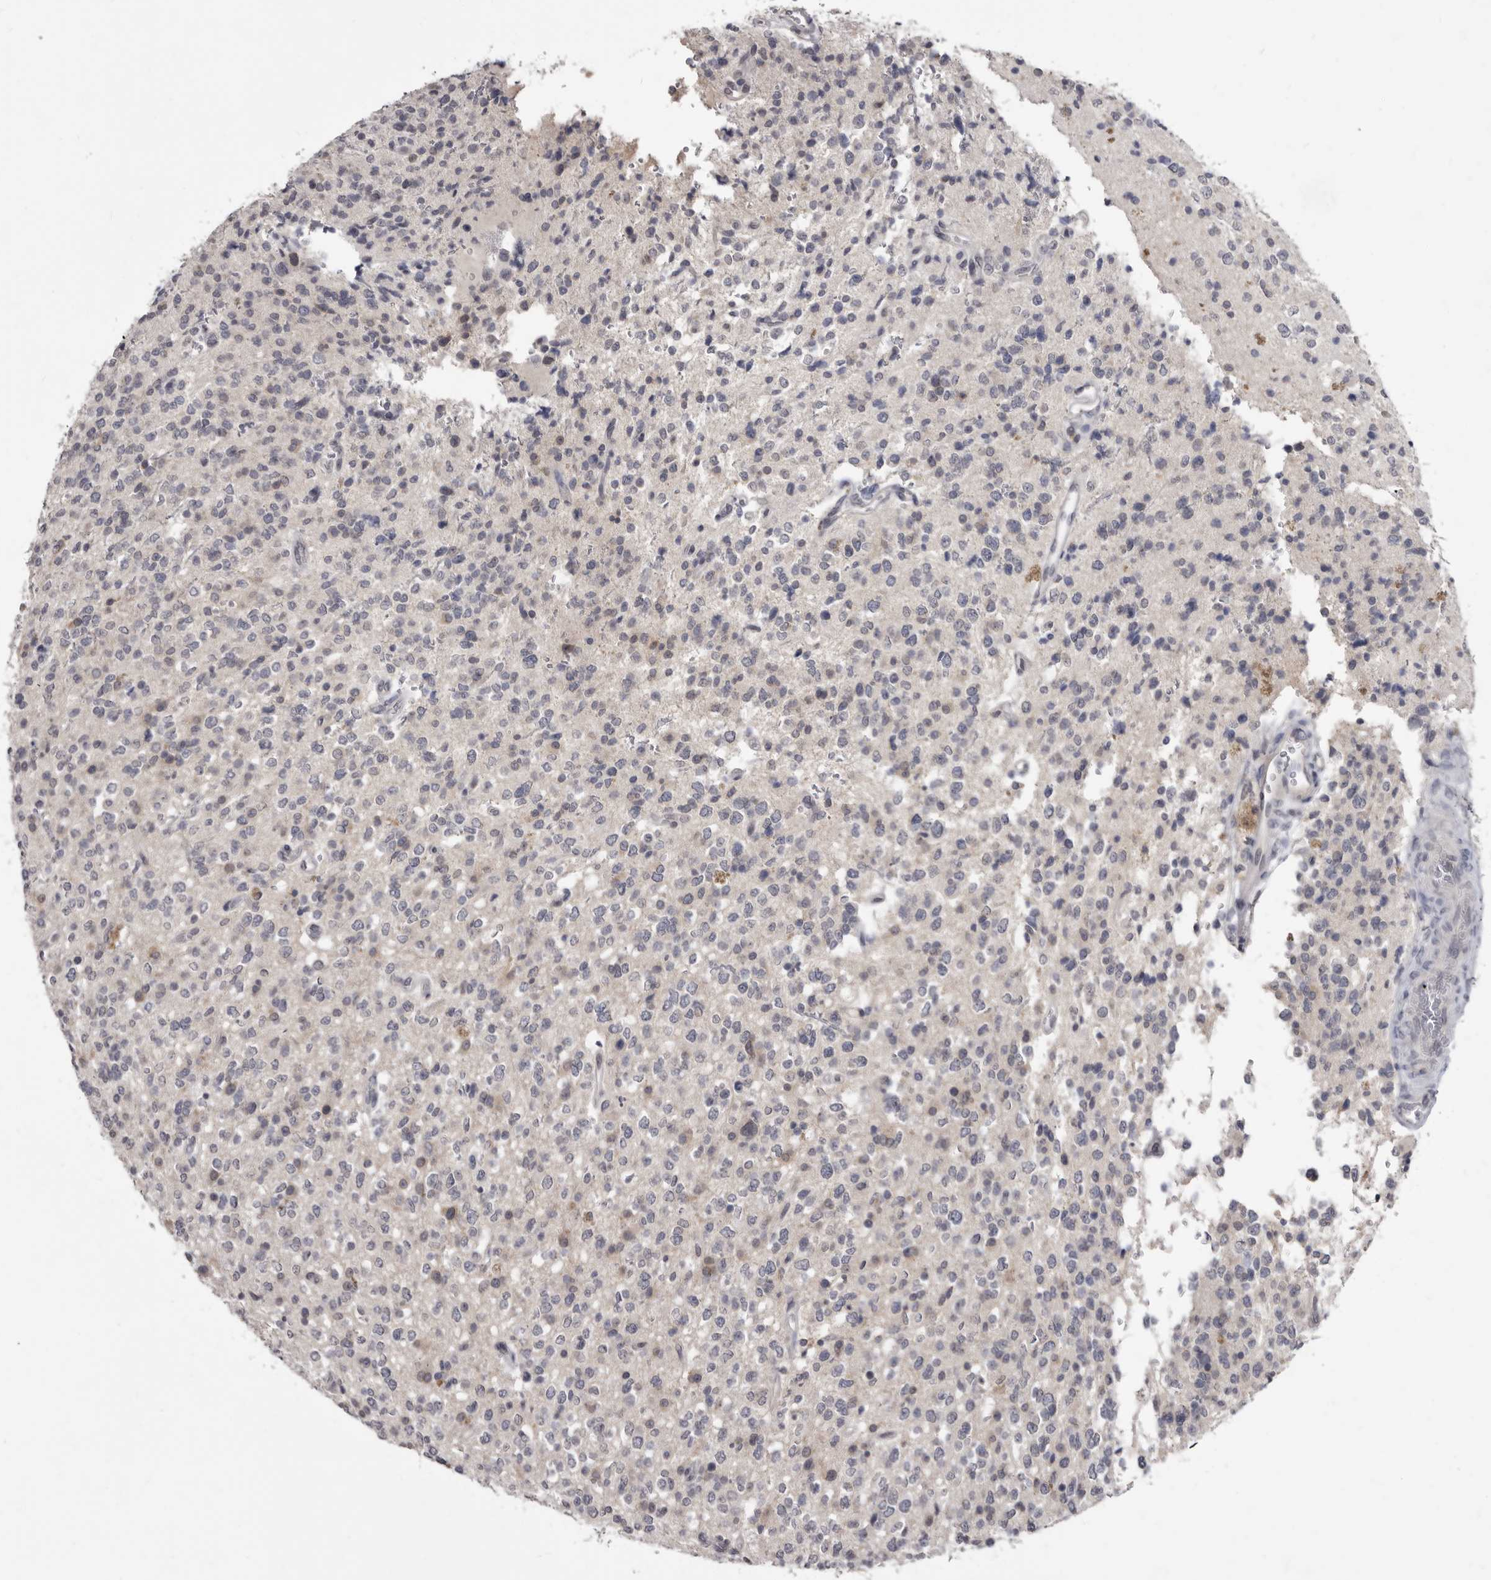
{"staining": {"intensity": "negative", "quantity": "none", "location": "none"}, "tissue": "glioma", "cell_type": "Tumor cells", "image_type": "cancer", "snomed": [{"axis": "morphology", "description": "Glioma, malignant, High grade"}, {"axis": "topography", "description": "Brain"}], "caption": "An image of human malignant high-grade glioma is negative for staining in tumor cells.", "gene": "SULT1E1", "patient": {"sex": "male", "age": 34}}